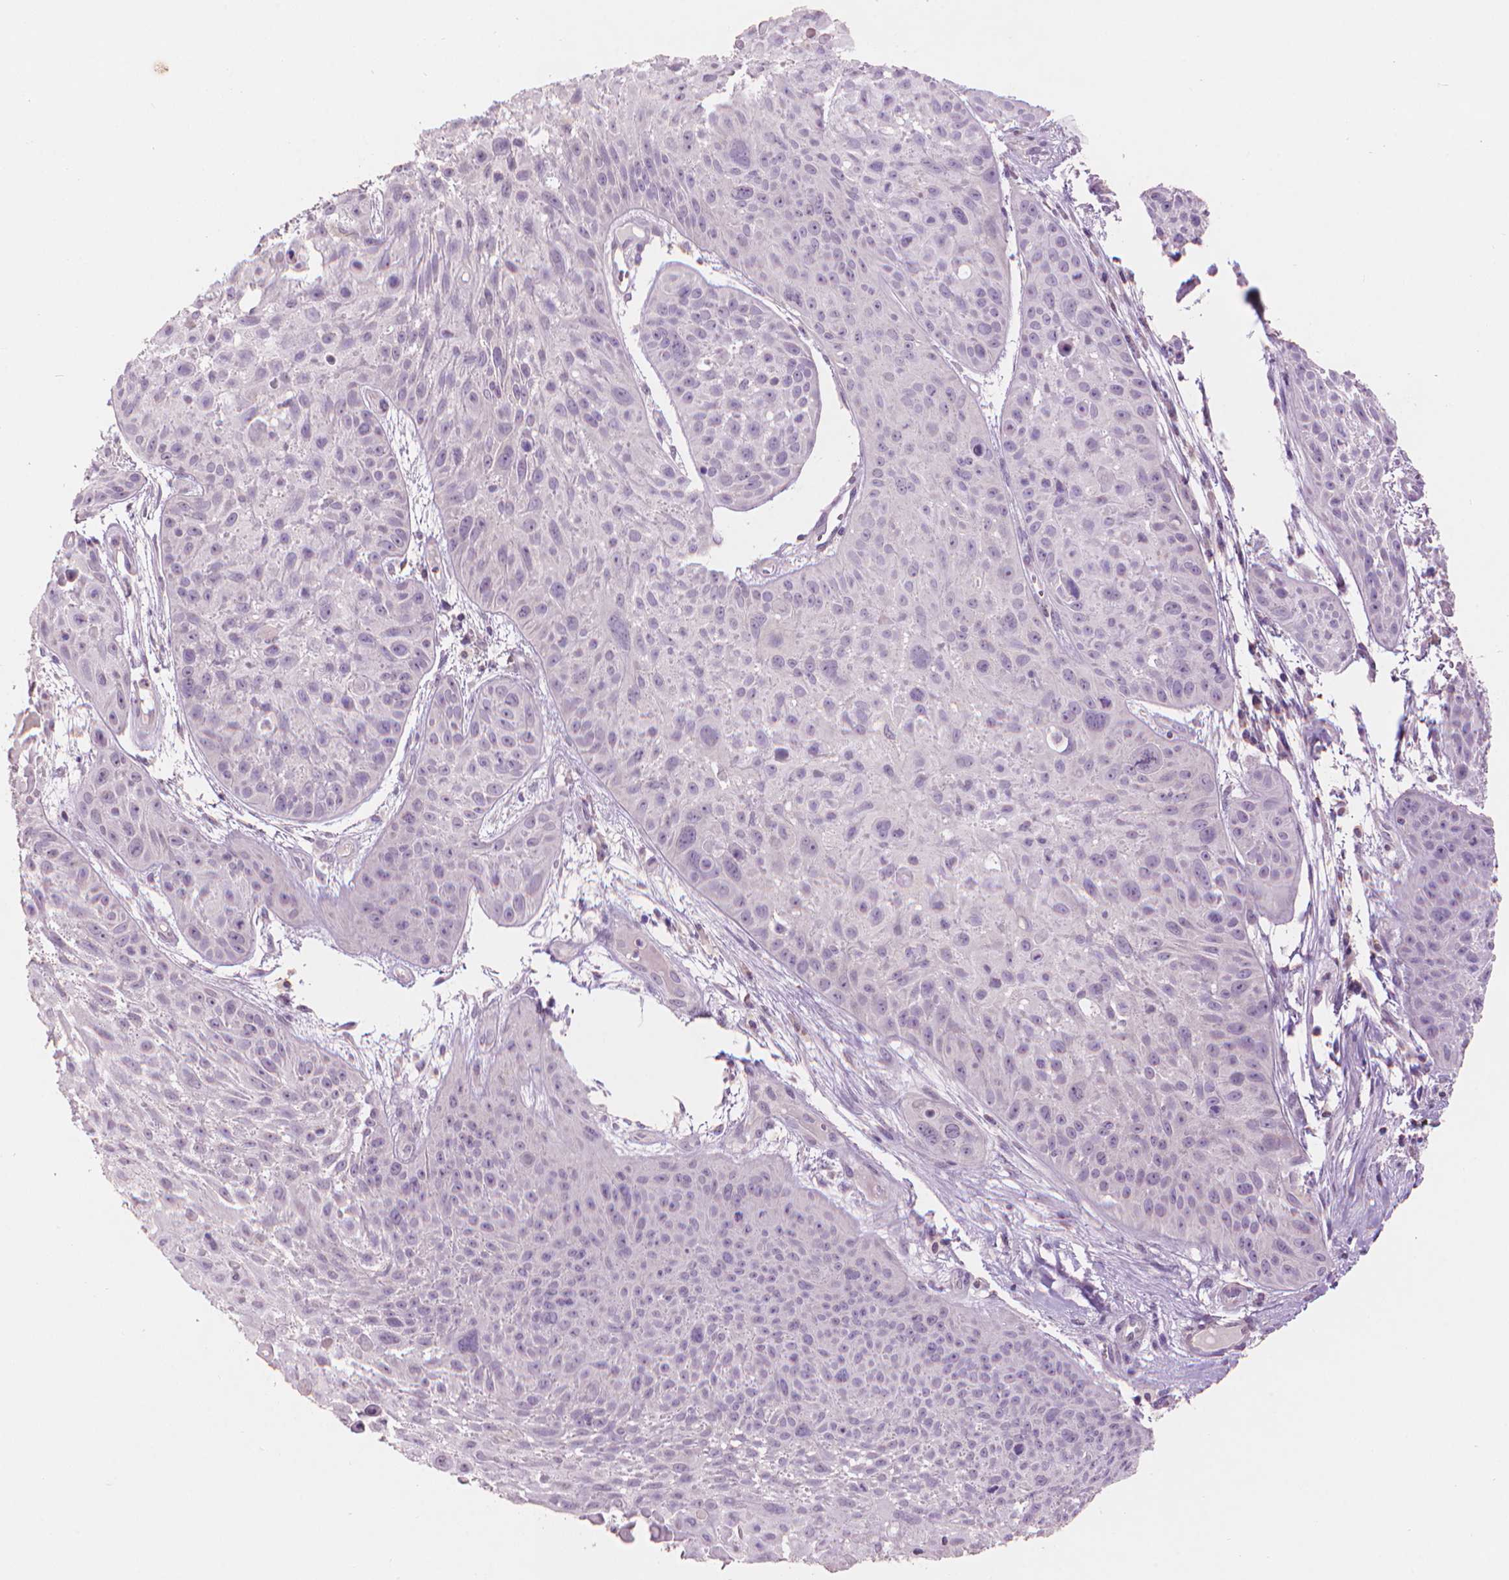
{"staining": {"intensity": "negative", "quantity": "none", "location": "none"}, "tissue": "skin cancer", "cell_type": "Tumor cells", "image_type": "cancer", "snomed": [{"axis": "morphology", "description": "Squamous cell carcinoma, NOS"}, {"axis": "topography", "description": "Skin"}, {"axis": "topography", "description": "Anal"}], "caption": "Immunohistochemistry (IHC) photomicrograph of neoplastic tissue: human skin cancer (squamous cell carcinoma) stained with DAB exhibits no significant protein staining in tumor cells.", "gene": "ENO2", "patient": {"sex": "female", "age": 75}}